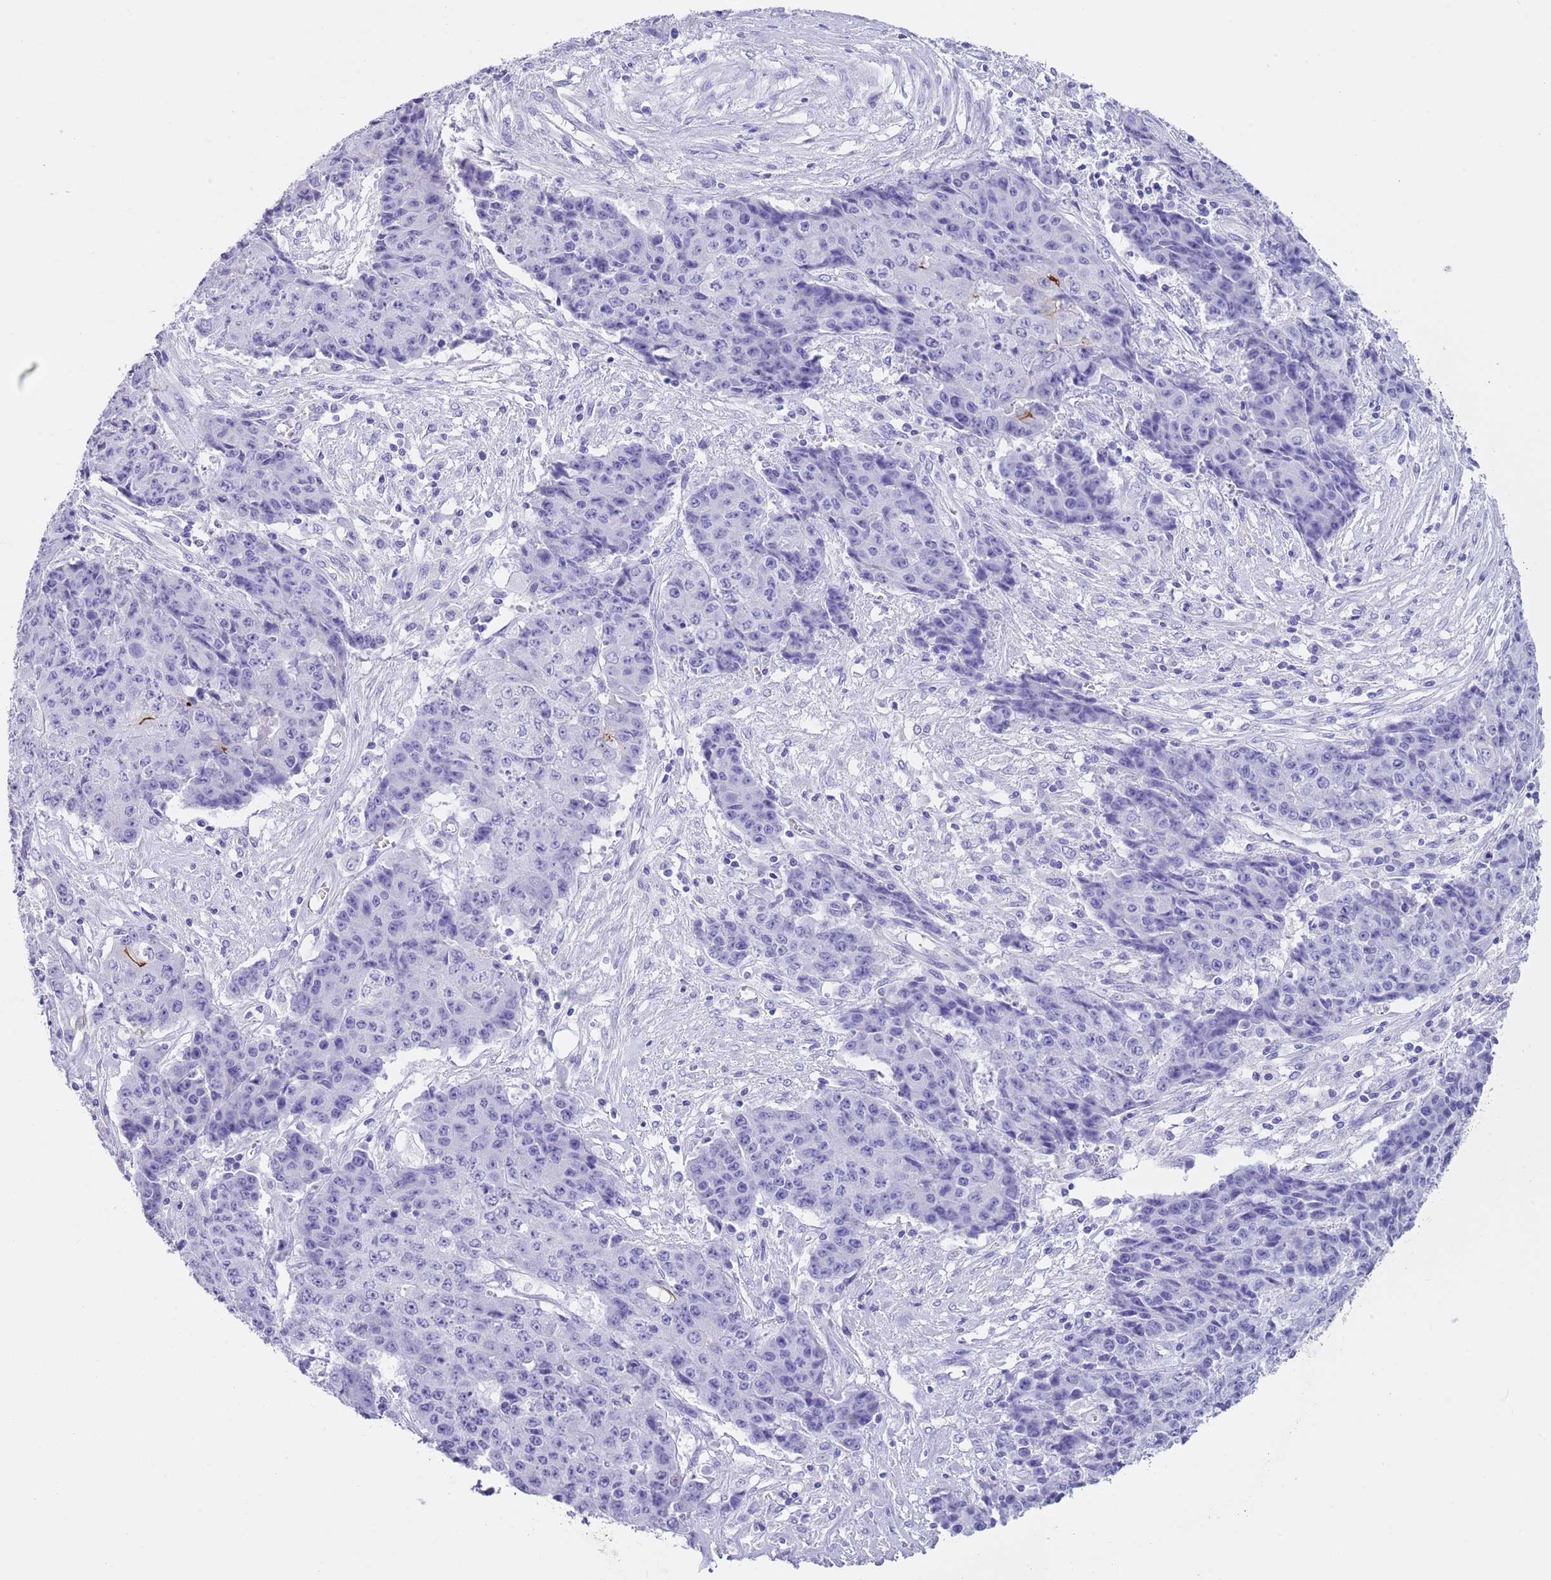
{"staining": {"intensity": "negative", "quantity": "none", "location": "none"}, "tissue": "ovarian cancer", "cell_type": "Tumor cells", "image_type": "cancer", "snomed": [{"axis": "morphology", "description": "Carcinoma, endometroid"}, {"axis": "topography", "description": "Ovary"}], "caption": "The immunohistochemistry (IHC) image has no significant staining in tumor cells of ovarian cancer tissue.", "gene": "TBC1D10B", "patient": {"sex": "female", "age": 42}}